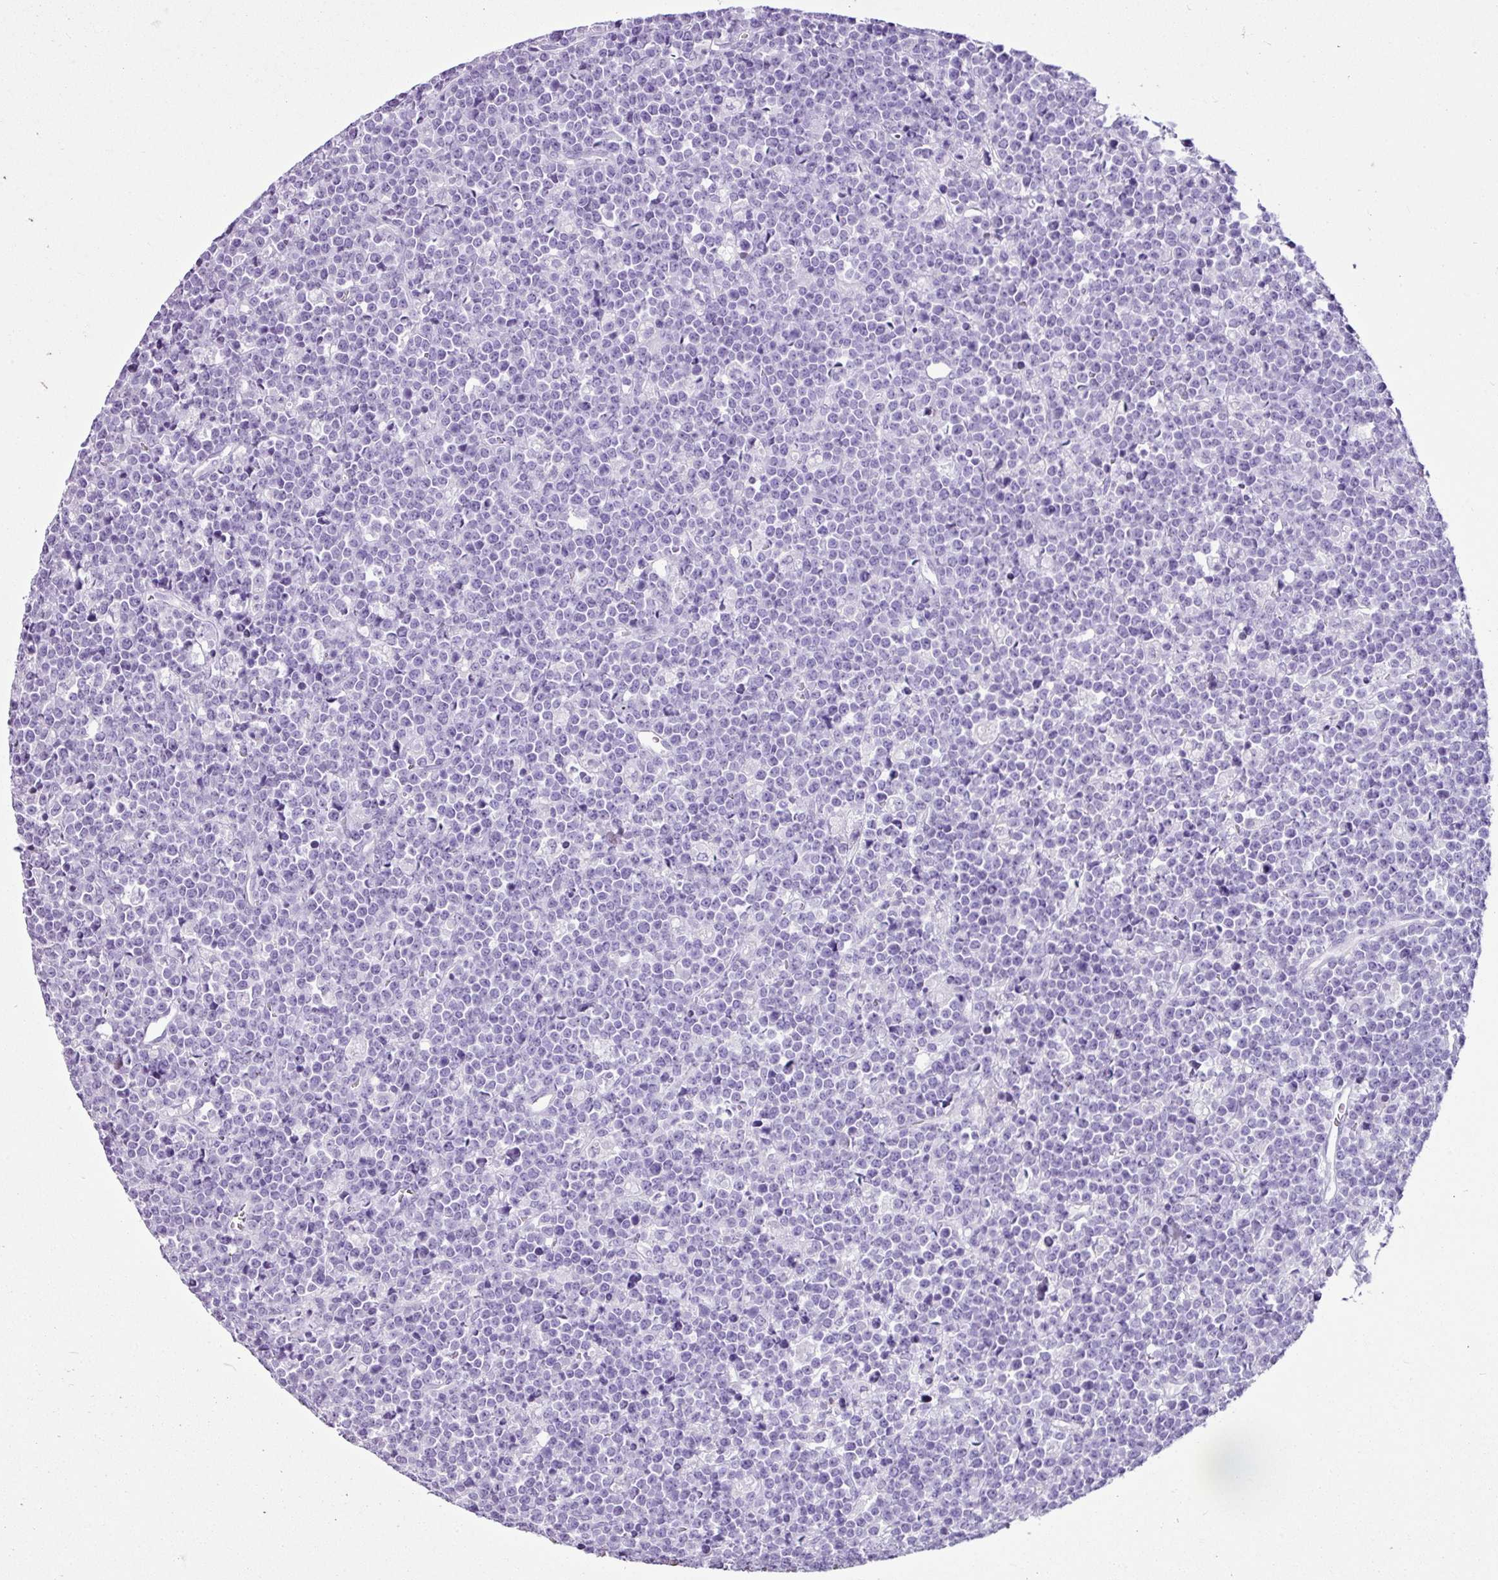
{"staining": {"intensity": "negative", "quantity": "none", "location": "none"}, "tissue": "lymphoma", "cell_type": "Tumor cells", "image_type": "cancer", "snomed": [{"axis": "morphology", "description": "Malignant lymphoma, non-Hodgkin's type, High grade"}, {"axis": "topography", "description": "Ovary"}], "caption": "This is a histopathology image of IHC staining of lymphoma, which shows no staining in tumor cells.", "gene": "LILRB4", "patient": {"sex": "female", "age": 56}}